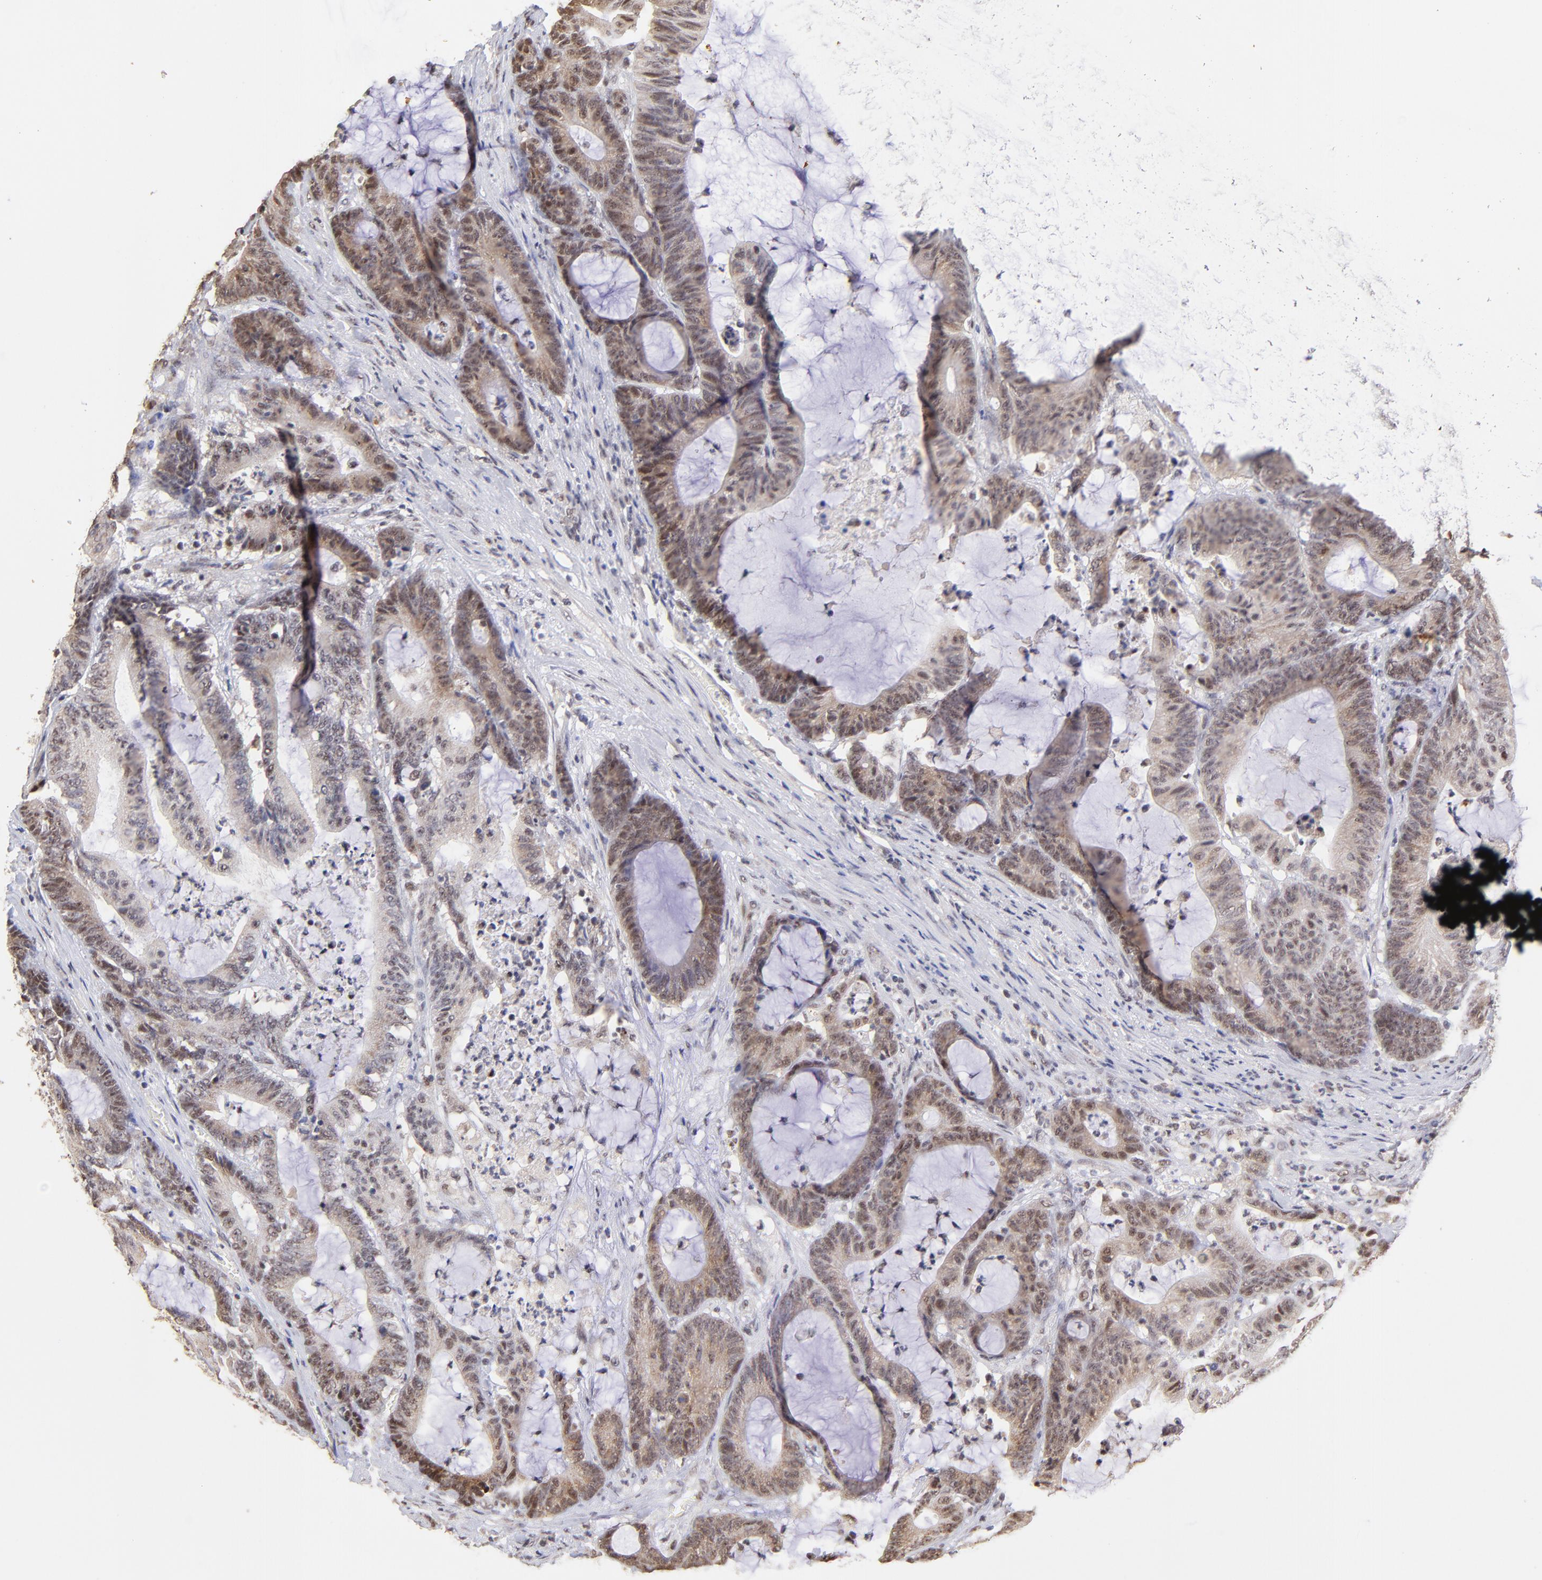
{"staining": {"intensity": "weak", "quantity": ">75%", "location": "cytoplasmic/membranous,nuclear"}, "tissue": "colorectal cancer", "cell_type": "Tumor cells", "image_type": "cancer", "snomed": [{"axis": "morphology", "description": "Adenocarcinoma, NOS"}, {"axis": "topography", "description": "Colon"}], "caption": "Protein staining exhibits weak cytoplasmic/membranous and nuclear positivity in about >75% of tumor cells in colorectal adenocarcinoma.", "gene": "ZNF670", "patient": {"sex": "female", "age": 84}}